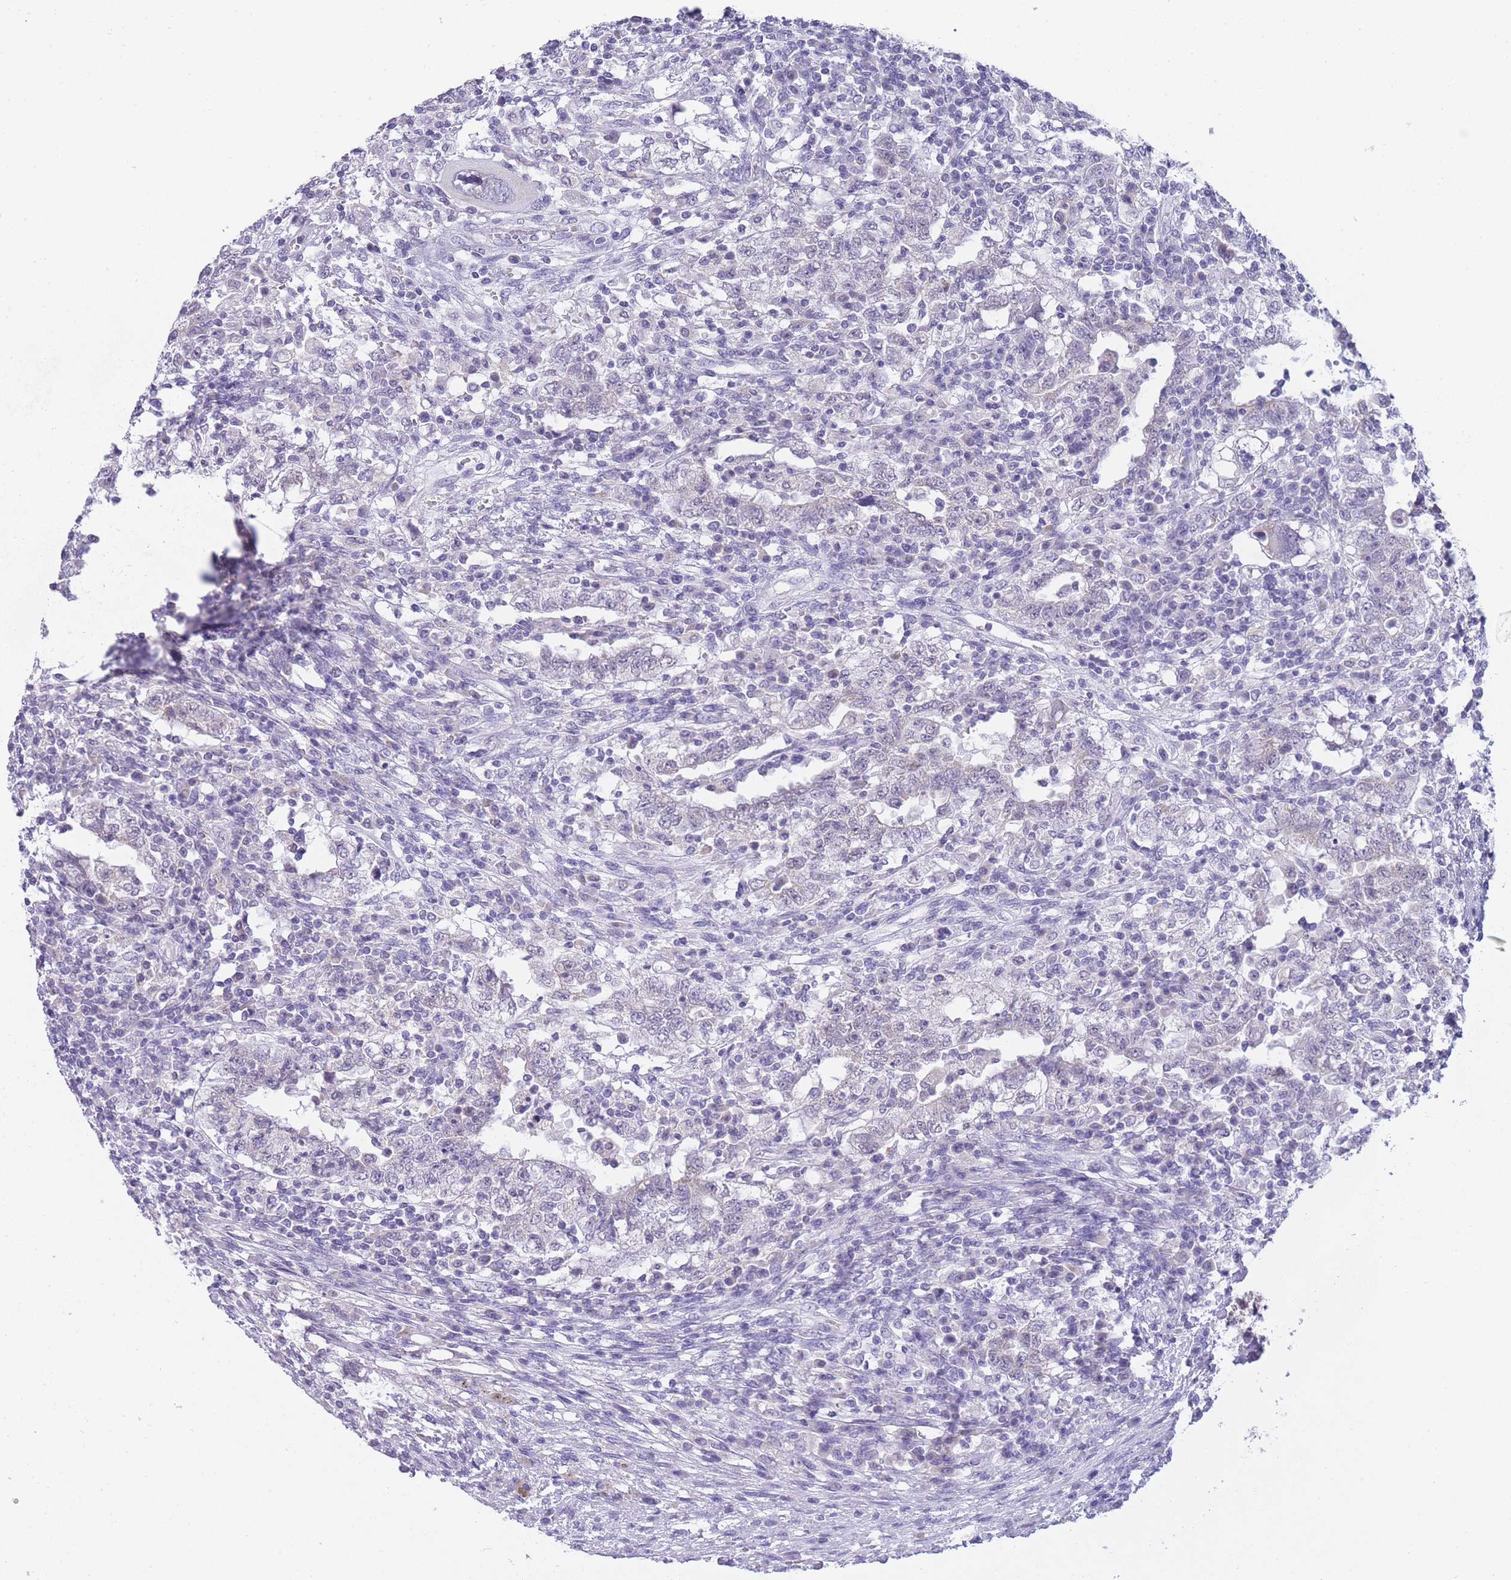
{"staining": {"intensity": "negative", "quantity": "none", "location": "none"}, "tissue": "testis cancer", "cell_type": "Tumor cells", "image_type": "cancer", "snomed": [{"axis": "morphology", "description": "Carcinoma, Embryonal, NOS"}, {"axis": "topography", "description": "Testis"}], "caption": "DAB immunohistochemical staining of human testis cancer displays no significant staining in tumor cells.", "gene": "FRAT2", "patient": {"sex": "male", "age": 26}}